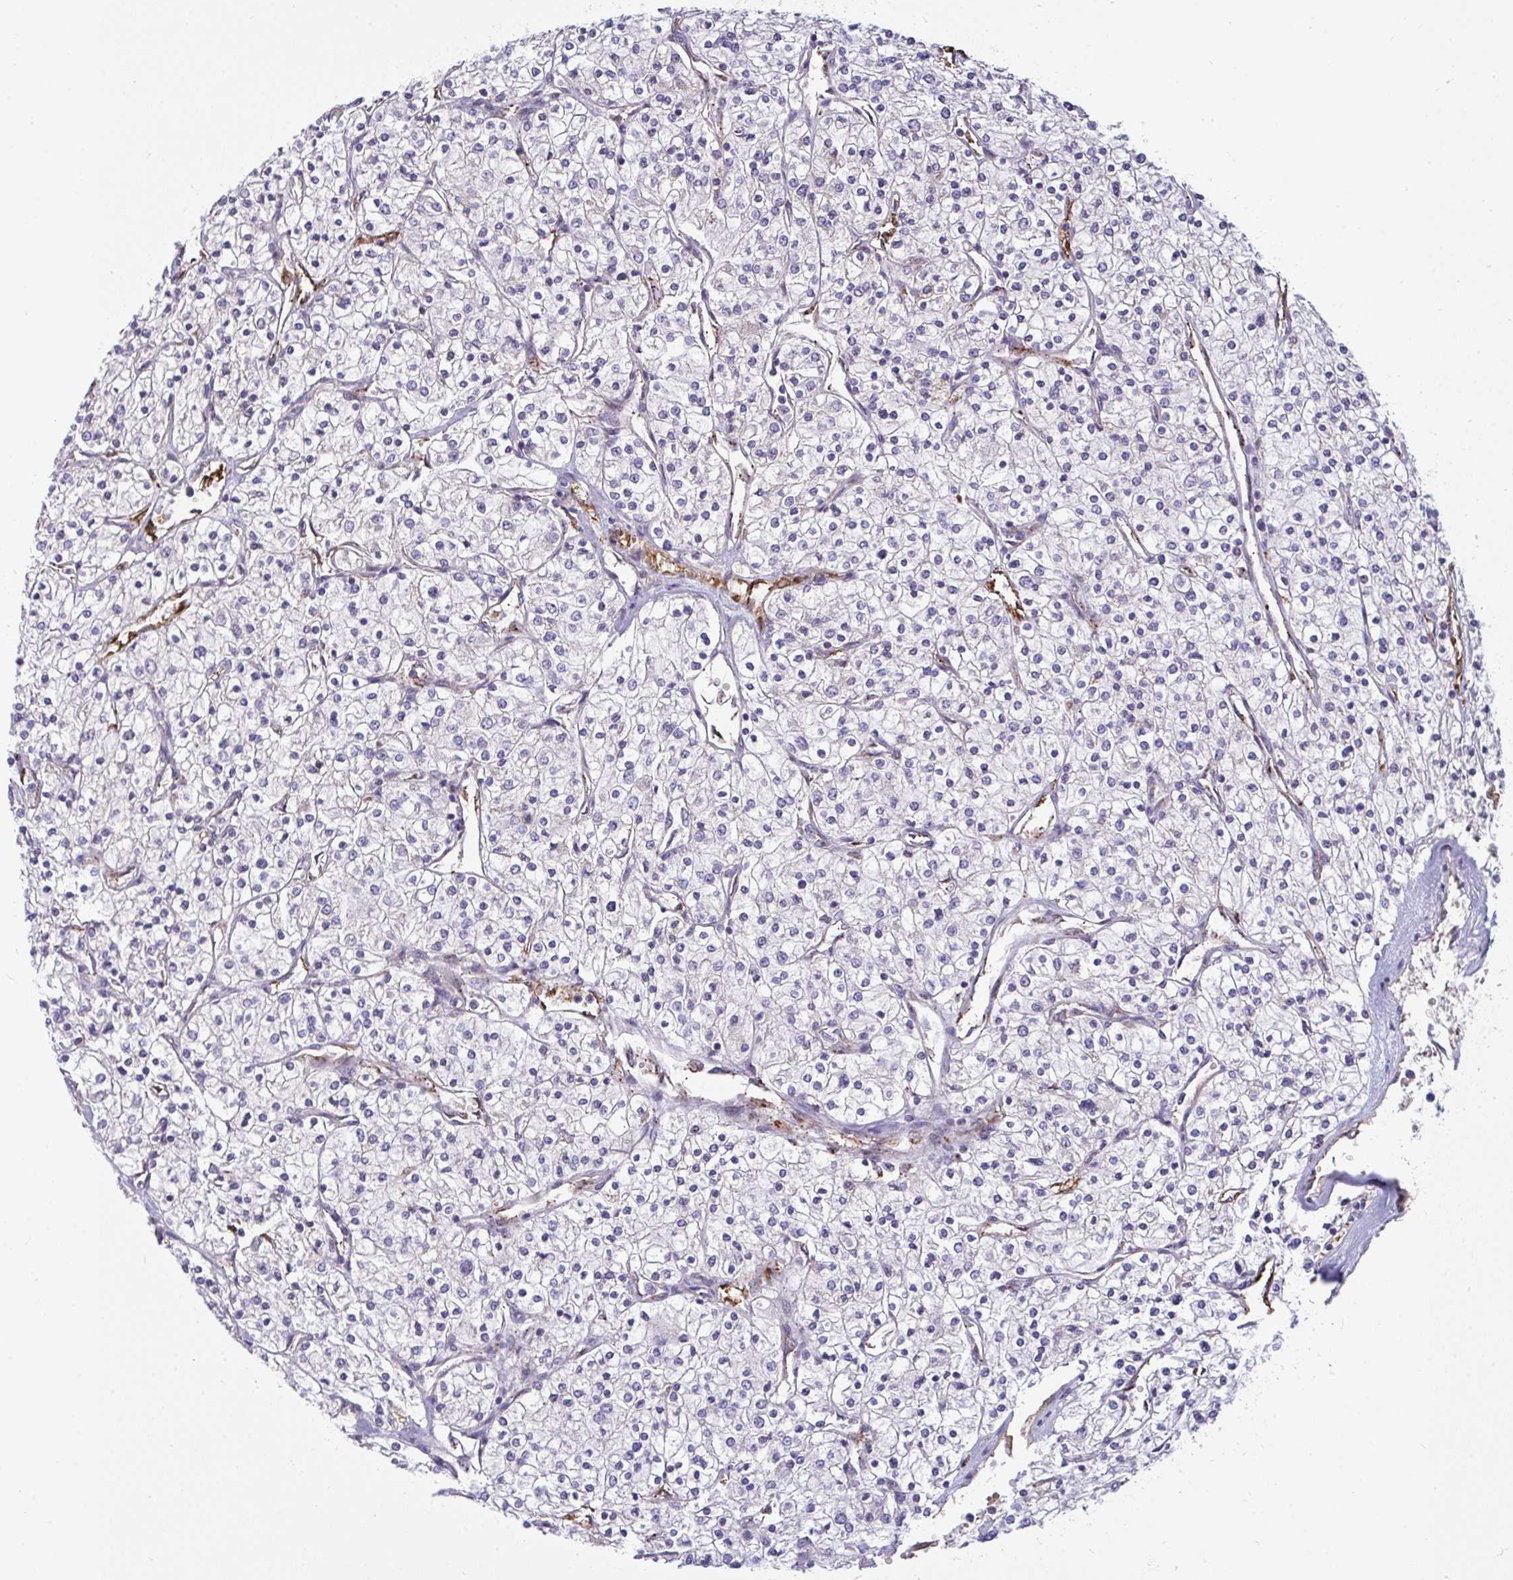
{"staining": {"intensity": "negative", "quantity": "none", "location": "none"}, "tissue": "renal cancer", "cell_type": "Tumor cells", "image_type": "cancer", "snomed": [{"axis": "morphology", "description": "Adenocarcinoma, NOS"}, {"axis": "topography", "description": "Kidney"}], "caption": "Histopathology image shows no protein positivity in tumor cells of renal adenocarcinoma tissue.", "gene": "SEMA6B", "patient": {"sex": "male", "age": 80}}